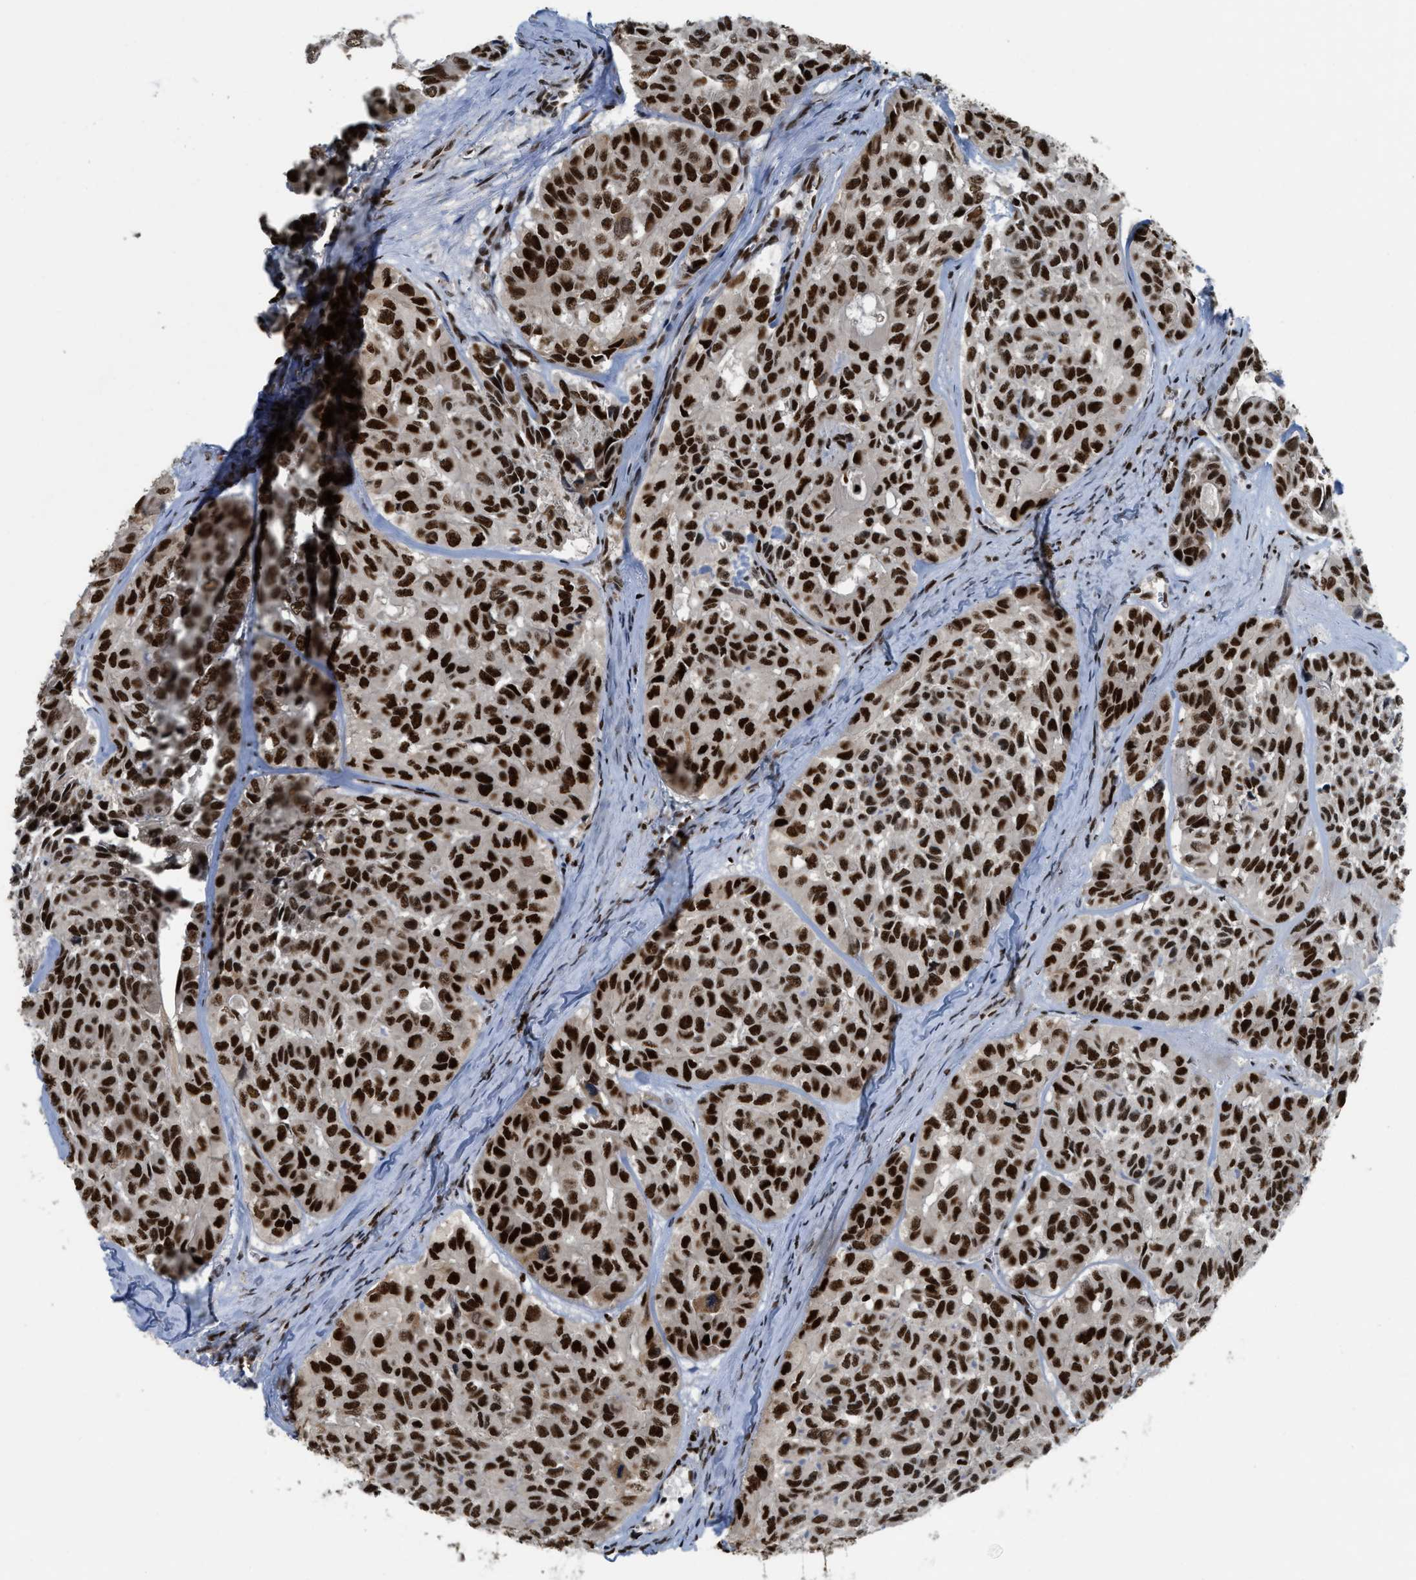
{"staining": {"intensity": "strong", "quantity": ">75%", "location": "nuclear"}, "tissue": "head and neck cancer", "cell_type": "Tumor cells", "image_type": "cancer", "snomed": [{"axis": "morphology", "description": "Adenocarcinoma, NOS"}, {"axis": "topography", "description": "Salivary gland, NOS"}, {"axis": "topography", "description": "Head-Neck"}], "caption": "Adenocarcinoma (head and neck) was stained to show a protein in brown. There is high levels of strong nuclear staining in about >75% of tumor cells. (Stains: DAB (3,3'-diaminobenzidine) in brown, nuclei in blue, Microscopy: brightfield microscopy at high magnification).", "gene": "RFX5", "patient": {"sex": "female", "age": 76}}